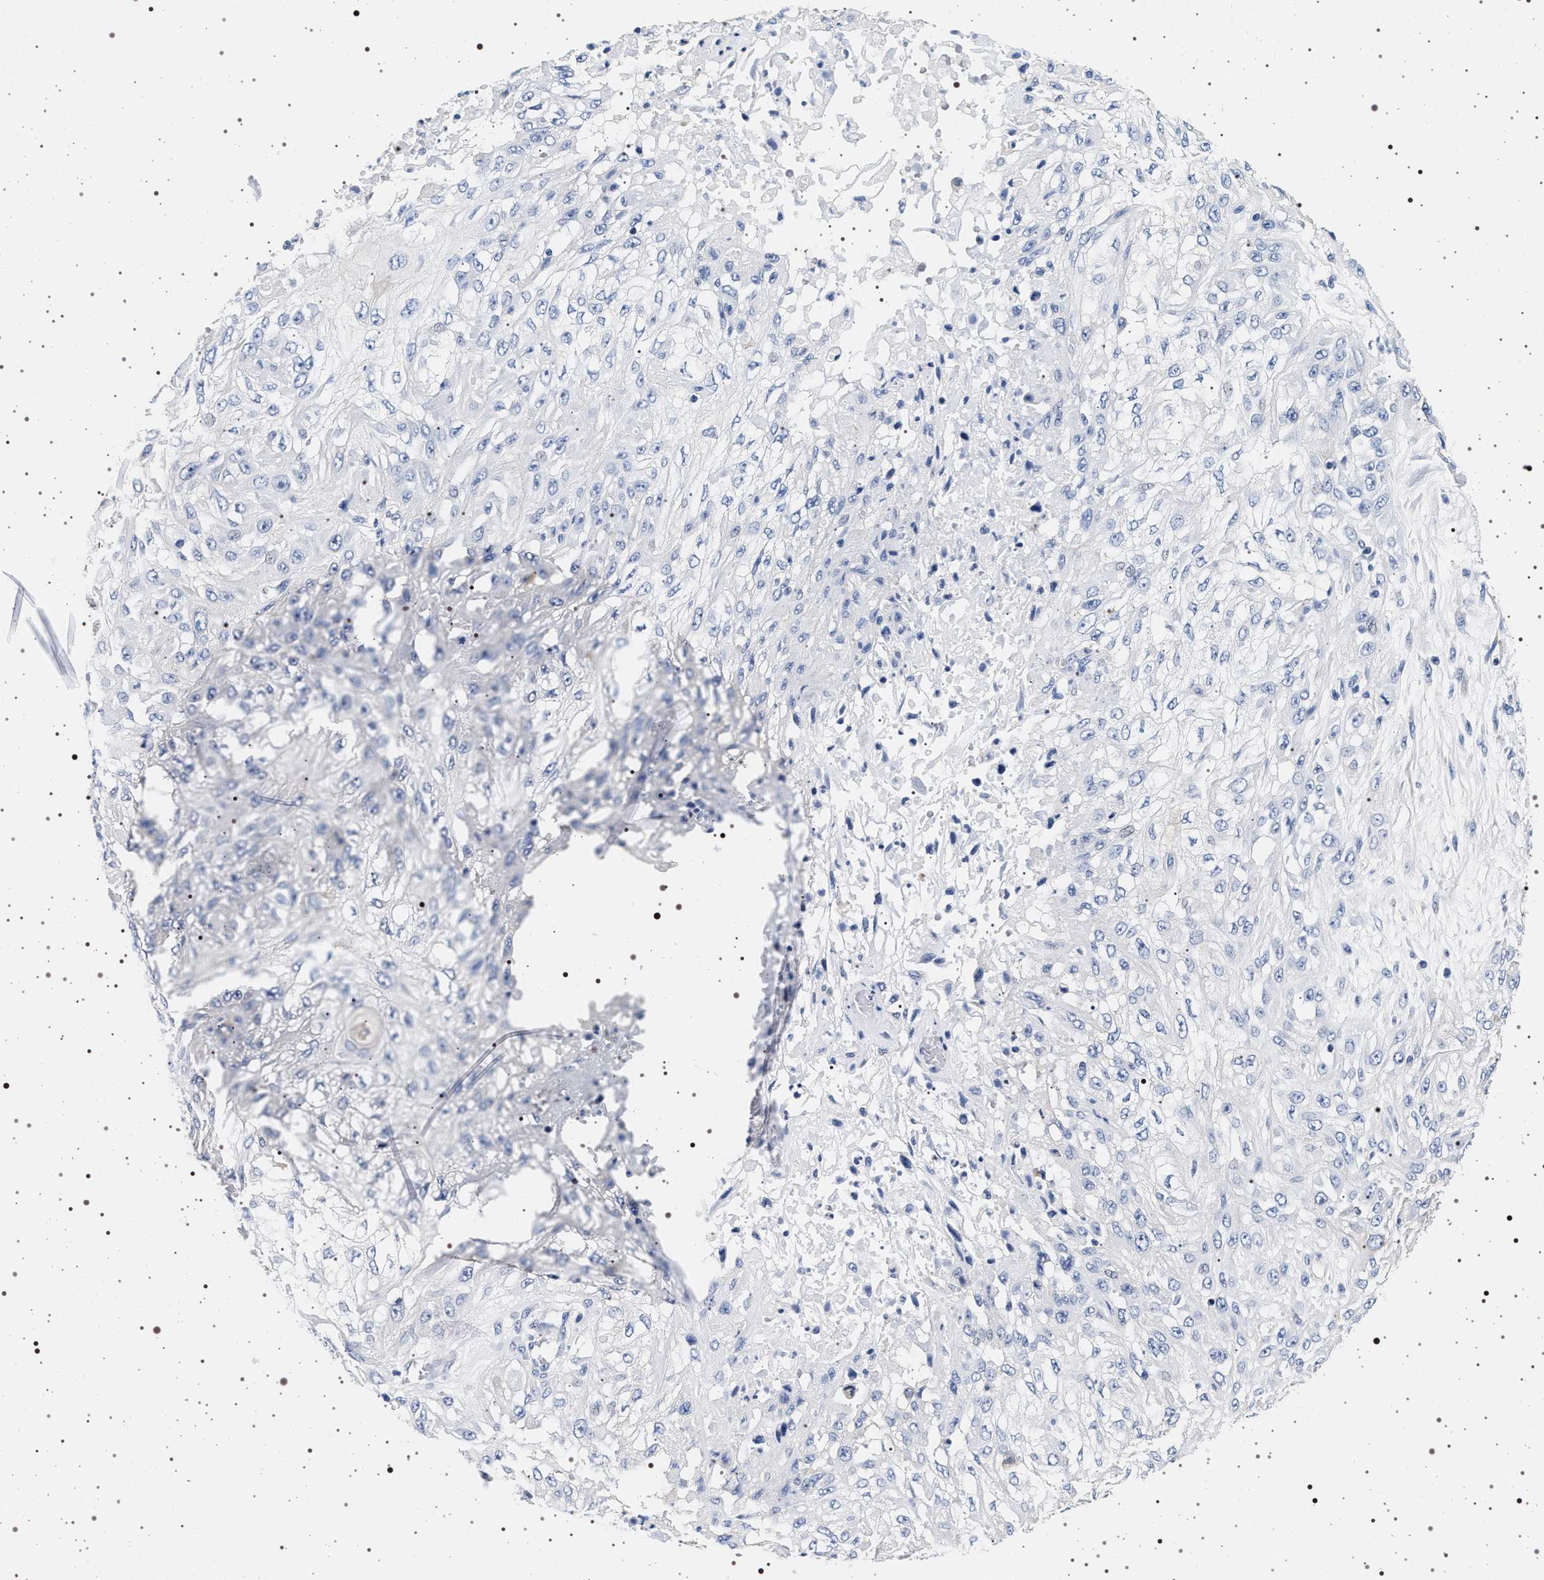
{"staining": {"intensity": "moderate", "quantity": "<25%", "location": "cytoplasmic/membranous"}, "tissue": "skin cancer", "cell_type": "Tumor cells", "image_type": "cancer", "snomed": [{"axis": "morphology", "description": "Squamous cell carcinoma, NOS"}, {"axis": "morphology", "description": "Squamous cell carcinoma, metastatic, NOS"}, {"axis": "topography", "description": "Skin"}, {"axis": "topography", "description": "Lymph node"}], "caption": "Squamous cell carcinoma (skin) stained for a protein (brown) reveals moderate cytoplasmic/membranous positive expression in approximately <25% of tumor cells.", "gene": "HSD17B1", "patient": {"sex": "male", "age": 75}}